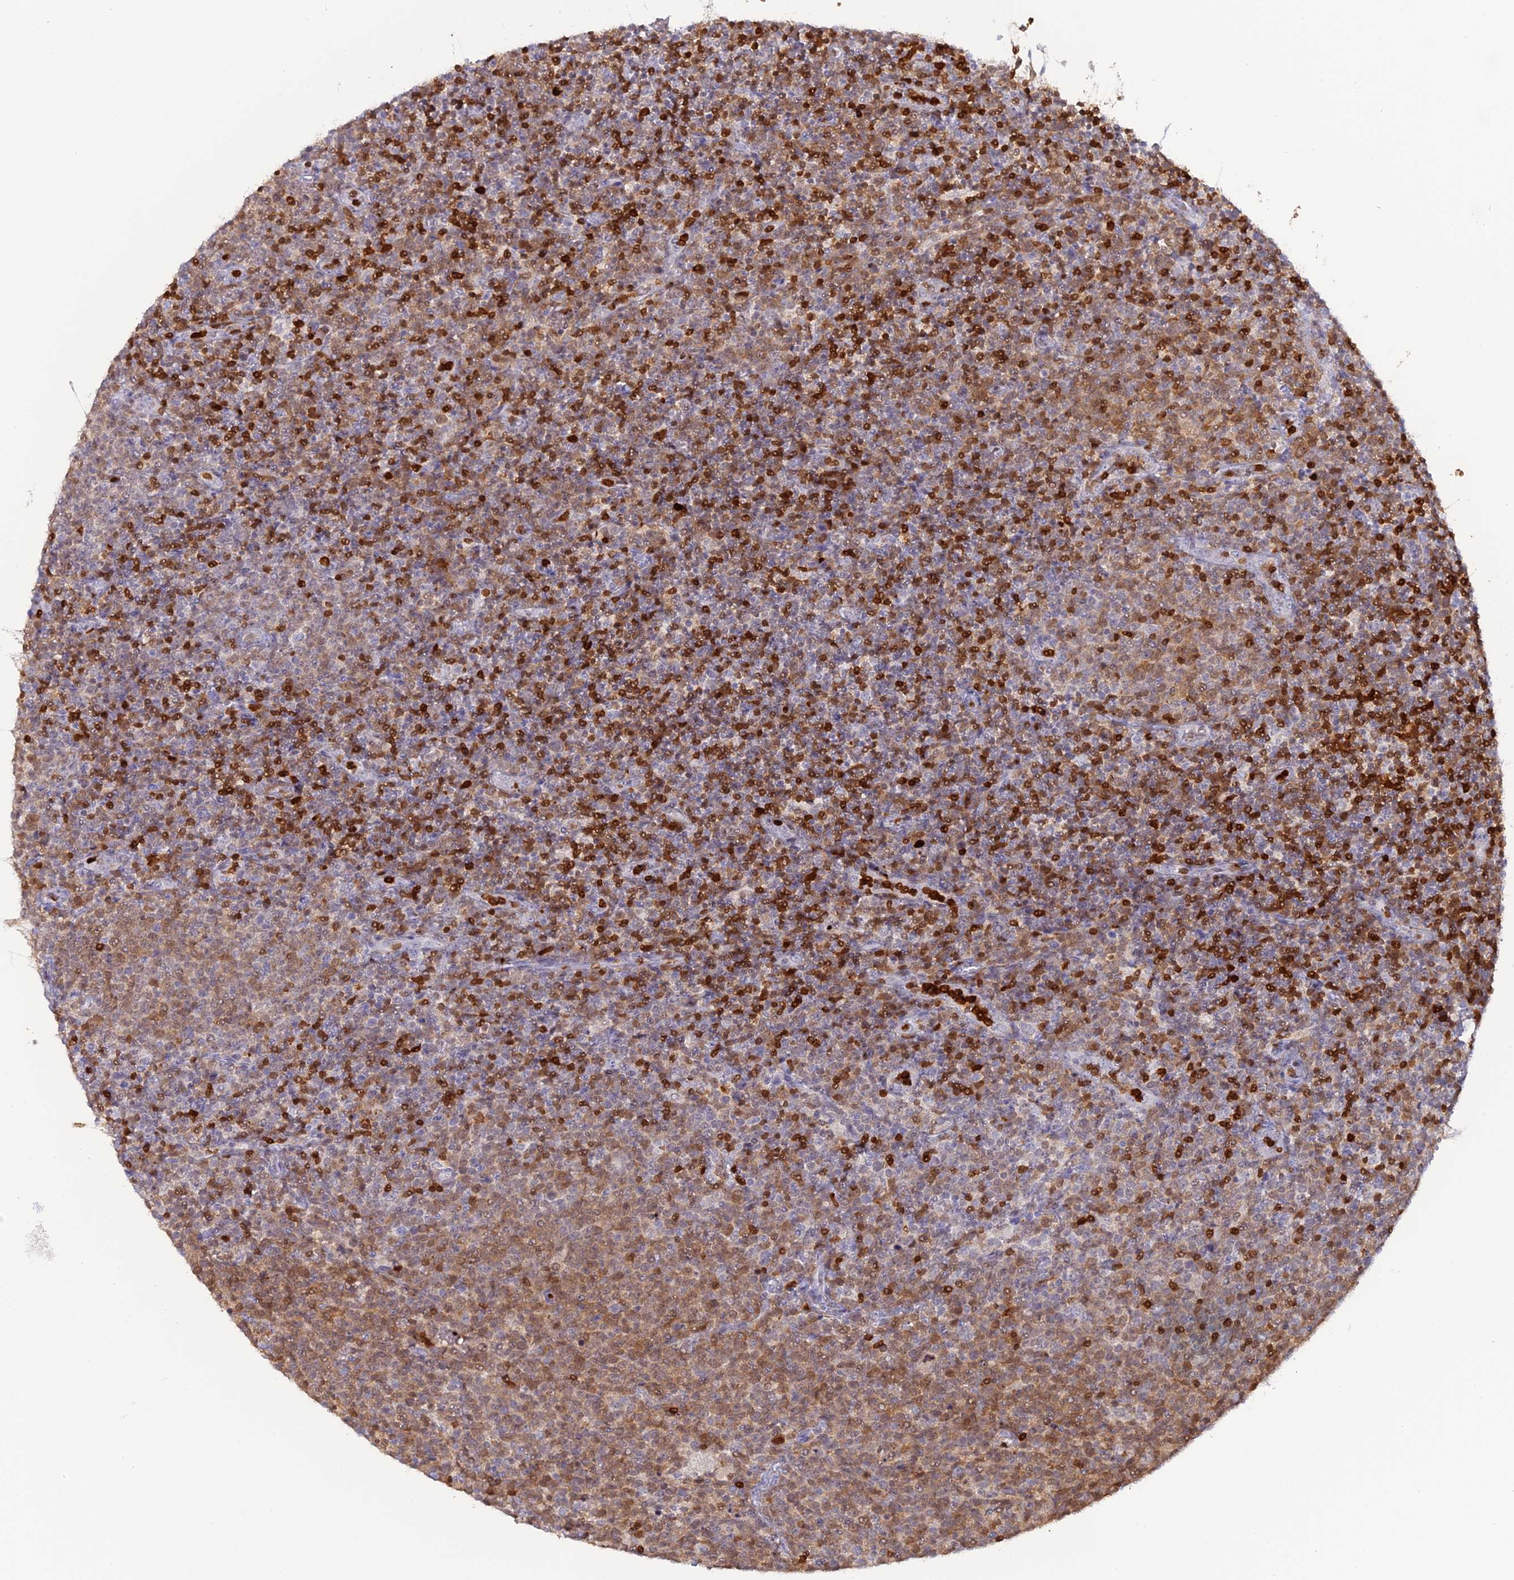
{"staining": {"intensity": "weak", "quantity": ">75%", "location": "cytoplasmic/membranous"}, "tissue": "lymphoma", "cell_type": "Tumor cells", "image_type": "cancer", "snomed": [{"axis": "morphology", "description": "Malignant lymphoma, non-Hodgkin's type, High grade"}, {"axis": "topography", "description": "Lymph node"}], "caption": "Immunohistochemistry of human high-grade malignant lymphoma, non-Hodgkin's type reveals low levels of weak cytoplasmic/membranous positivity in approximately >75% of tumor cells.", "gene": "PGBD4", "patient": {"sex": "male", "age": 61}}